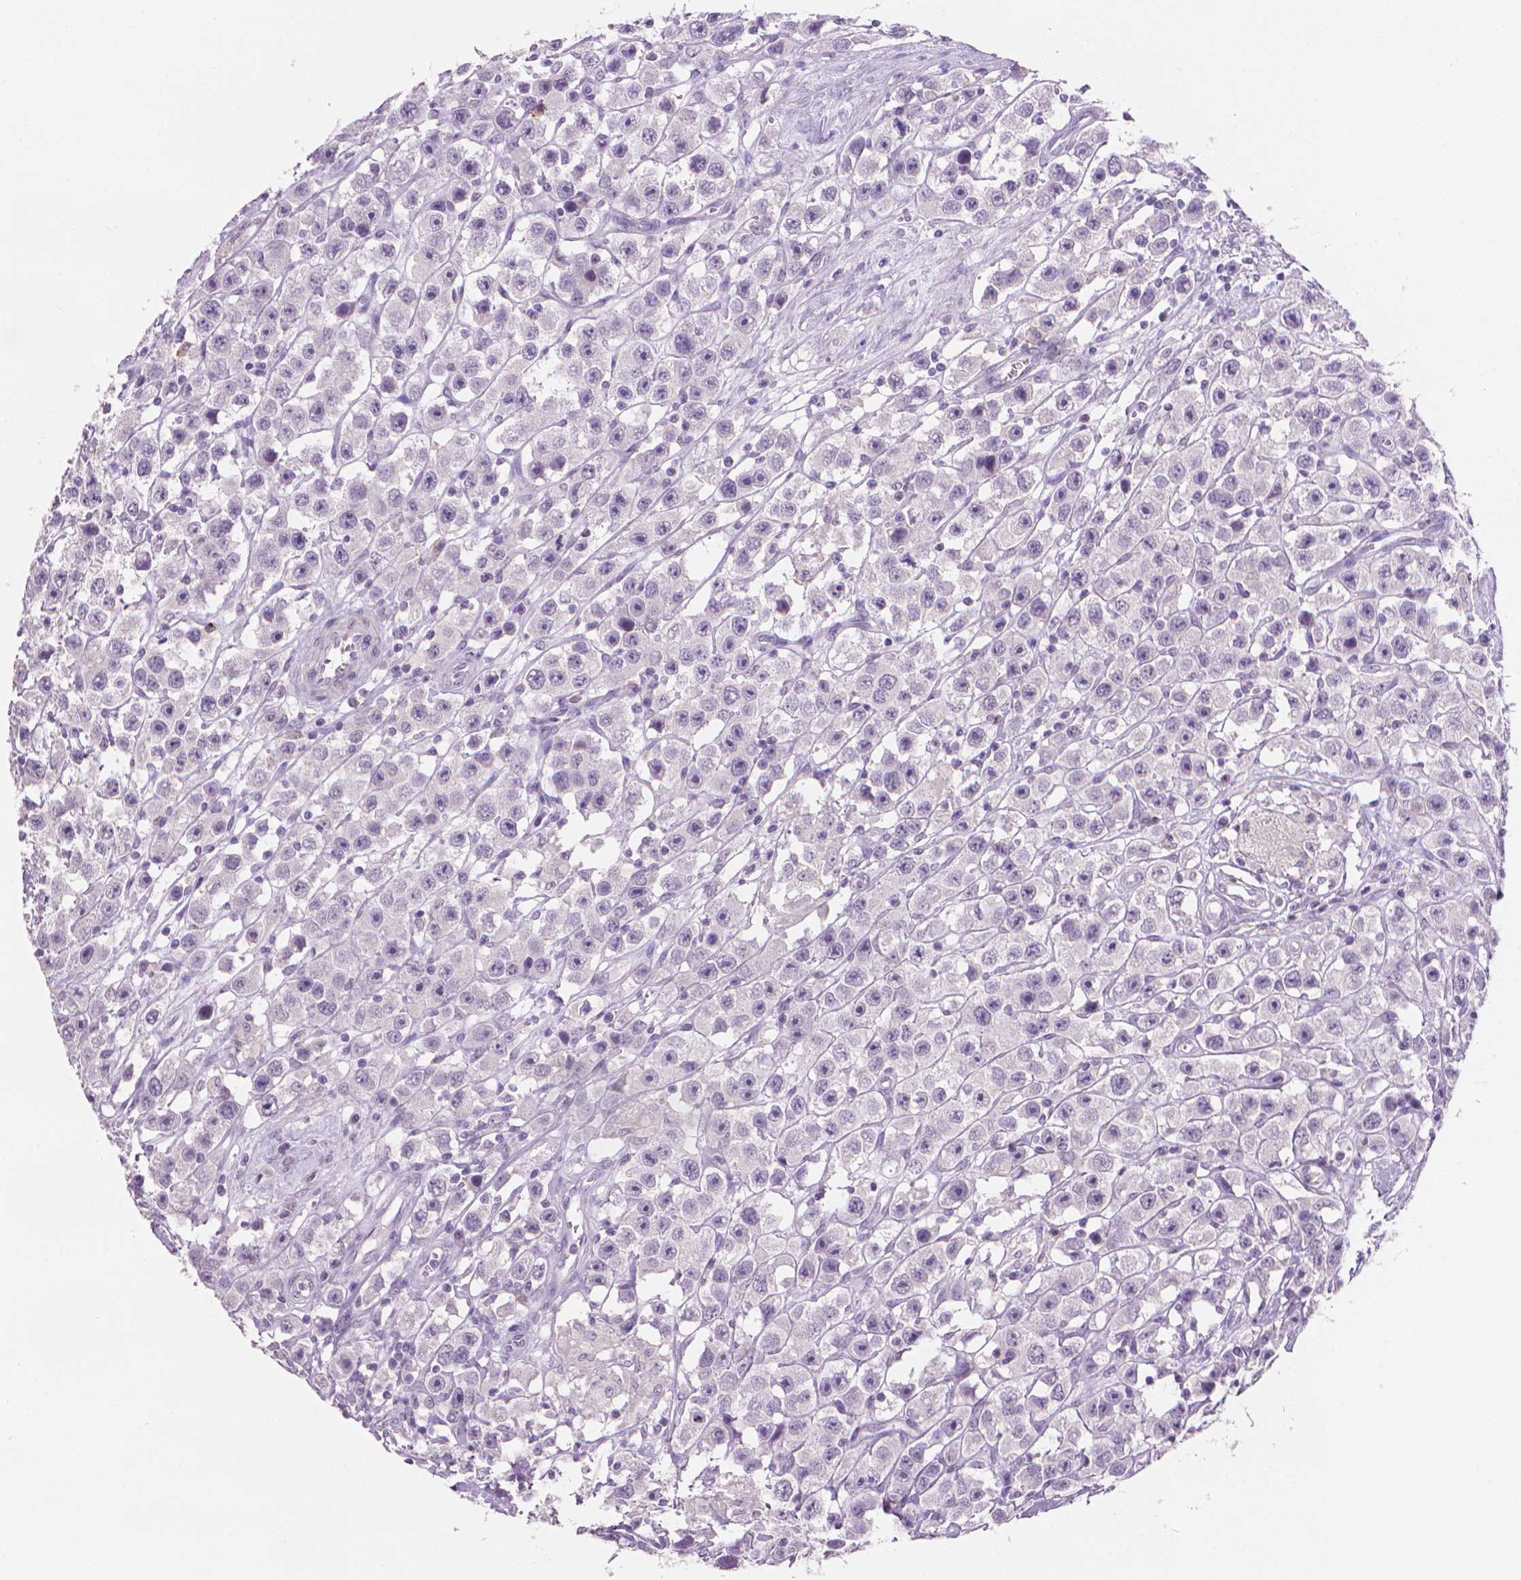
{"staining": {"intensity": "negative", "quantity": "none", "location": "none"}, "tissue": "testis cancer", "cell_type": "Tumor cells", "image_type": "cancer", "snomed": [{"axis": "morphology", "description": "Seminoma, NOS"}, {"axis": "topography", "description": "Testis"}], "caption": "This is an IHC micrograph of seminoma (testis). There is no staining in tumor cells.", "gene": "MUC1", "patient": {"sex": "male", "age": 45}}